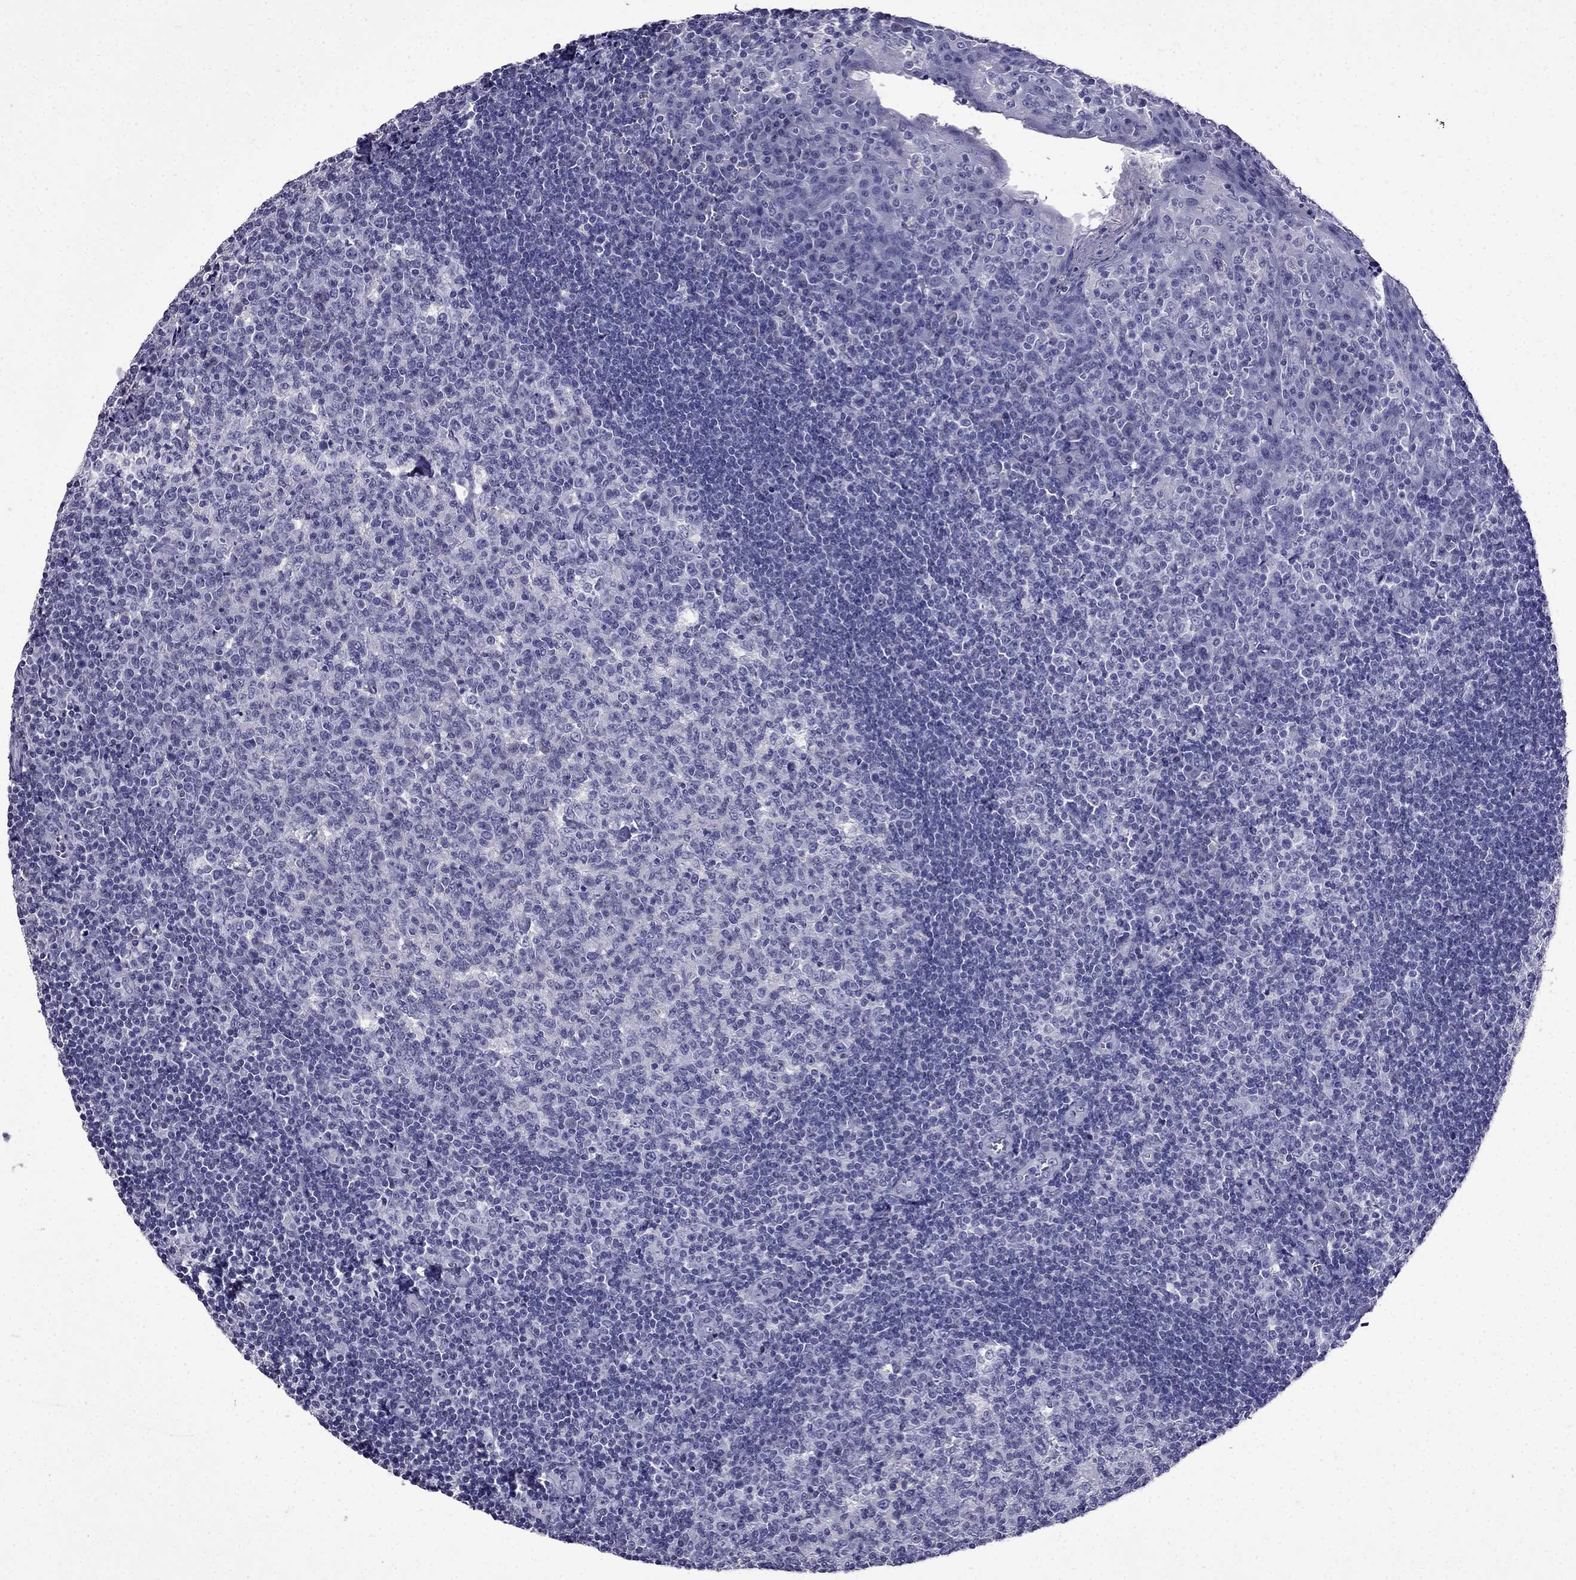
{"staining": {"intensity": "negative", "quantity": "none", "location": "none"}, "tissue": "tonsil", "cell_type": "Germinal center cells", "image_type": "normal", "snomed": [{"axis": "morphology", "description": "Normal tissue, NOS"}, {"axis": "topography", "description": "Tonsil"}], "caption": "Immunohistochemical staining of benign human tonsil displays no significant expression in germinal center cells.", "gene": "DNAH17", "patient": {"sex": "female", "age": 13}}